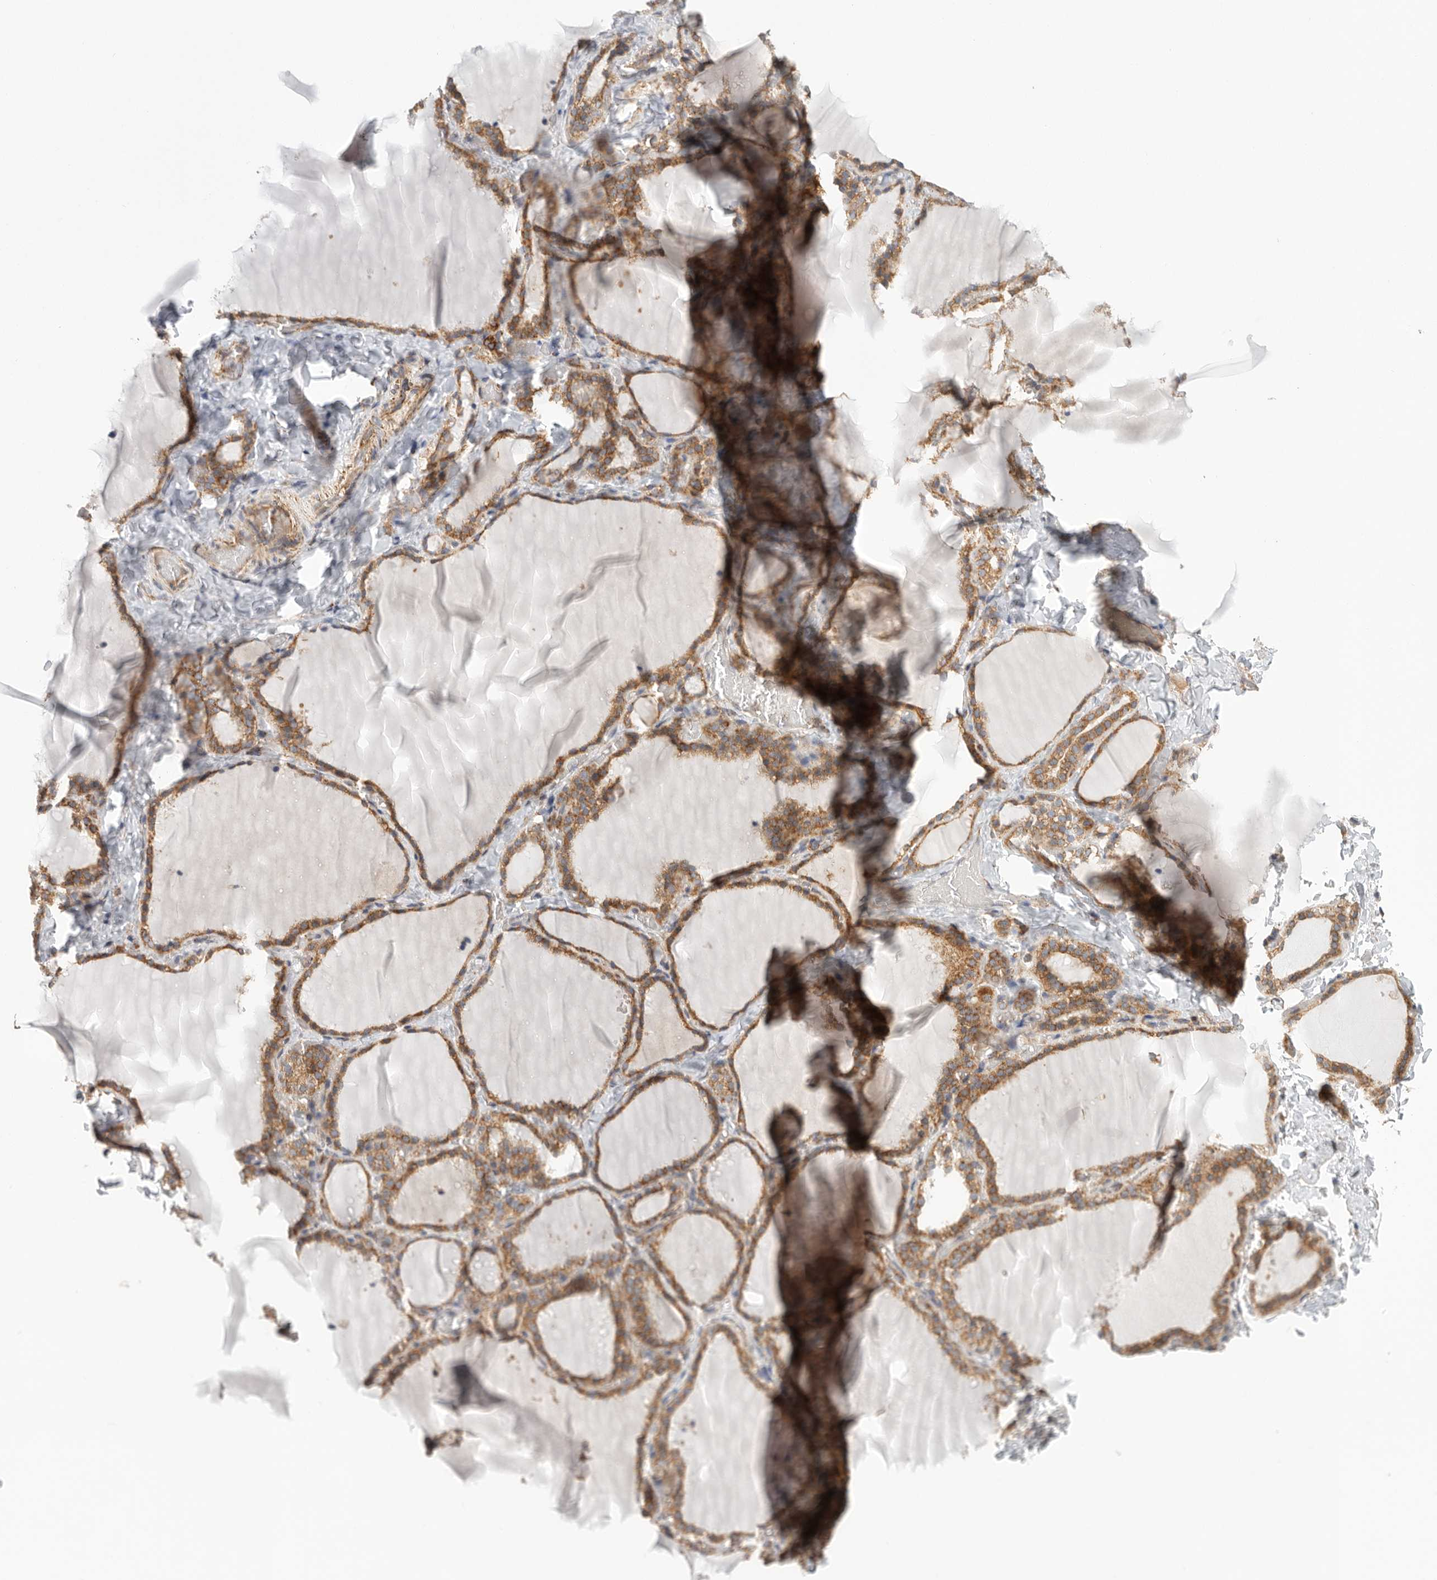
{"staining": {"intensity": "moderate", "quantity": ">75%", "location": "cytoplasmic/membranous"}, "tissue": "thyroid gland", "cell_type": "Glandular cells", "image_type": "normal", "snomed": [{"axis": "morphology", "description": "Normal tissue, NOS"}, {"axis": "topography", "description": "Thyroid gland"}], "caption": "IHC (DAB) staining of normal human thyroid gland demonstrates moderate cytoplasmic/membranous protein positivity in approximately >75% of glandular cells.", "gene": "FKBP8", "patient": {"sex": "female", "age": 22}}